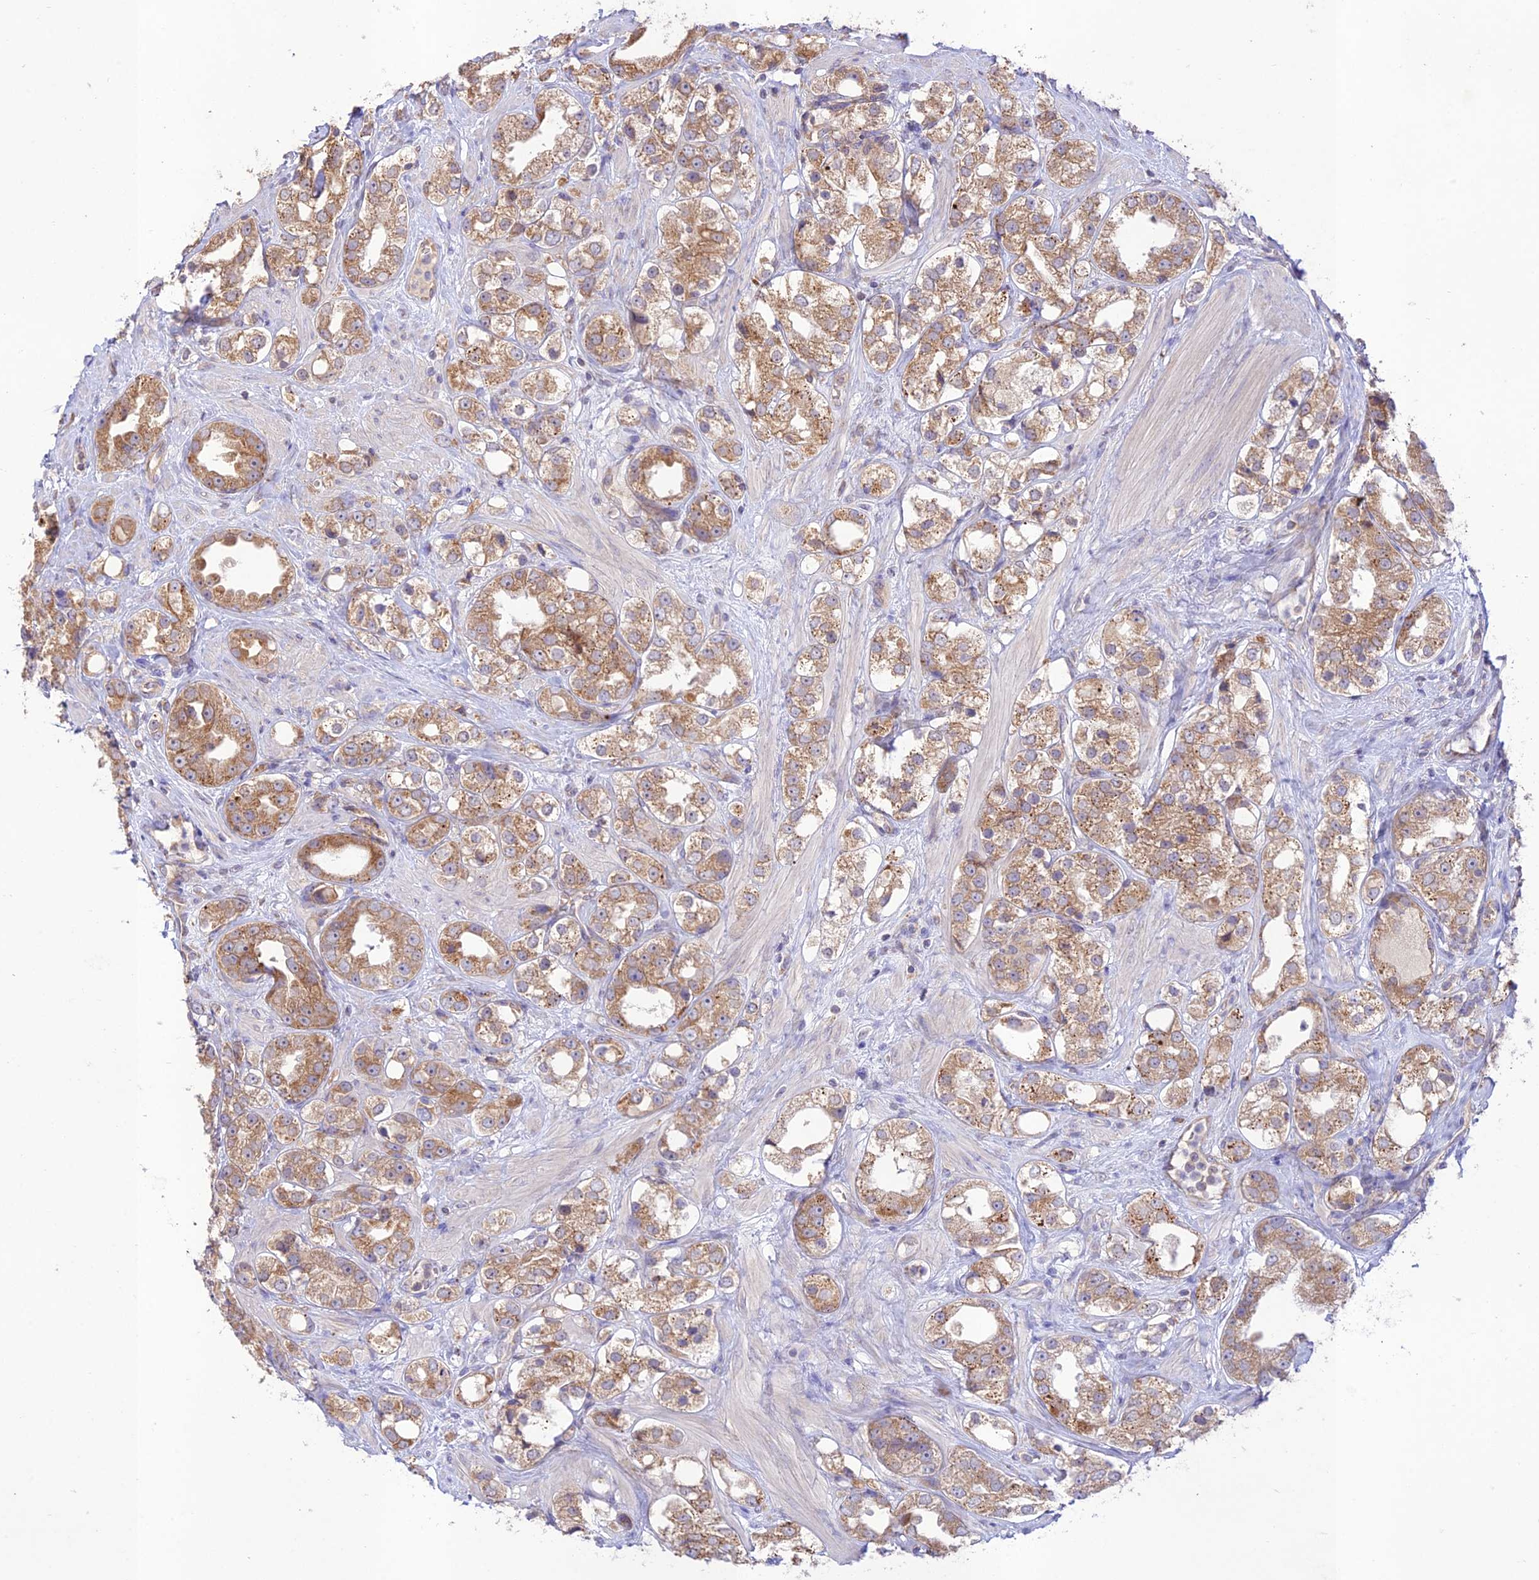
{"staining": {"intensity": "moderate", "quantity": ">75%", "location": "cytoplasmic/membranous"}, "tissue": "prostate cancer", "cell_type": "Tumor cells", "image_type": "cancer", "snomed": [{"axis": "morphology", "description": "Adenocarcinoma, NOS"}, {"axis": "topography", "description": "Prostate"}], "caption": "Prostate adenocarcinoma tissue shows moderate cytoplasmic/membranous staining in approximately >75% of tumor cells (brown staining indicates protein expression, while blue staining denotes nuclei).", "gene": "TMEM259", "patient": {"sex": "male", "age": 79}}